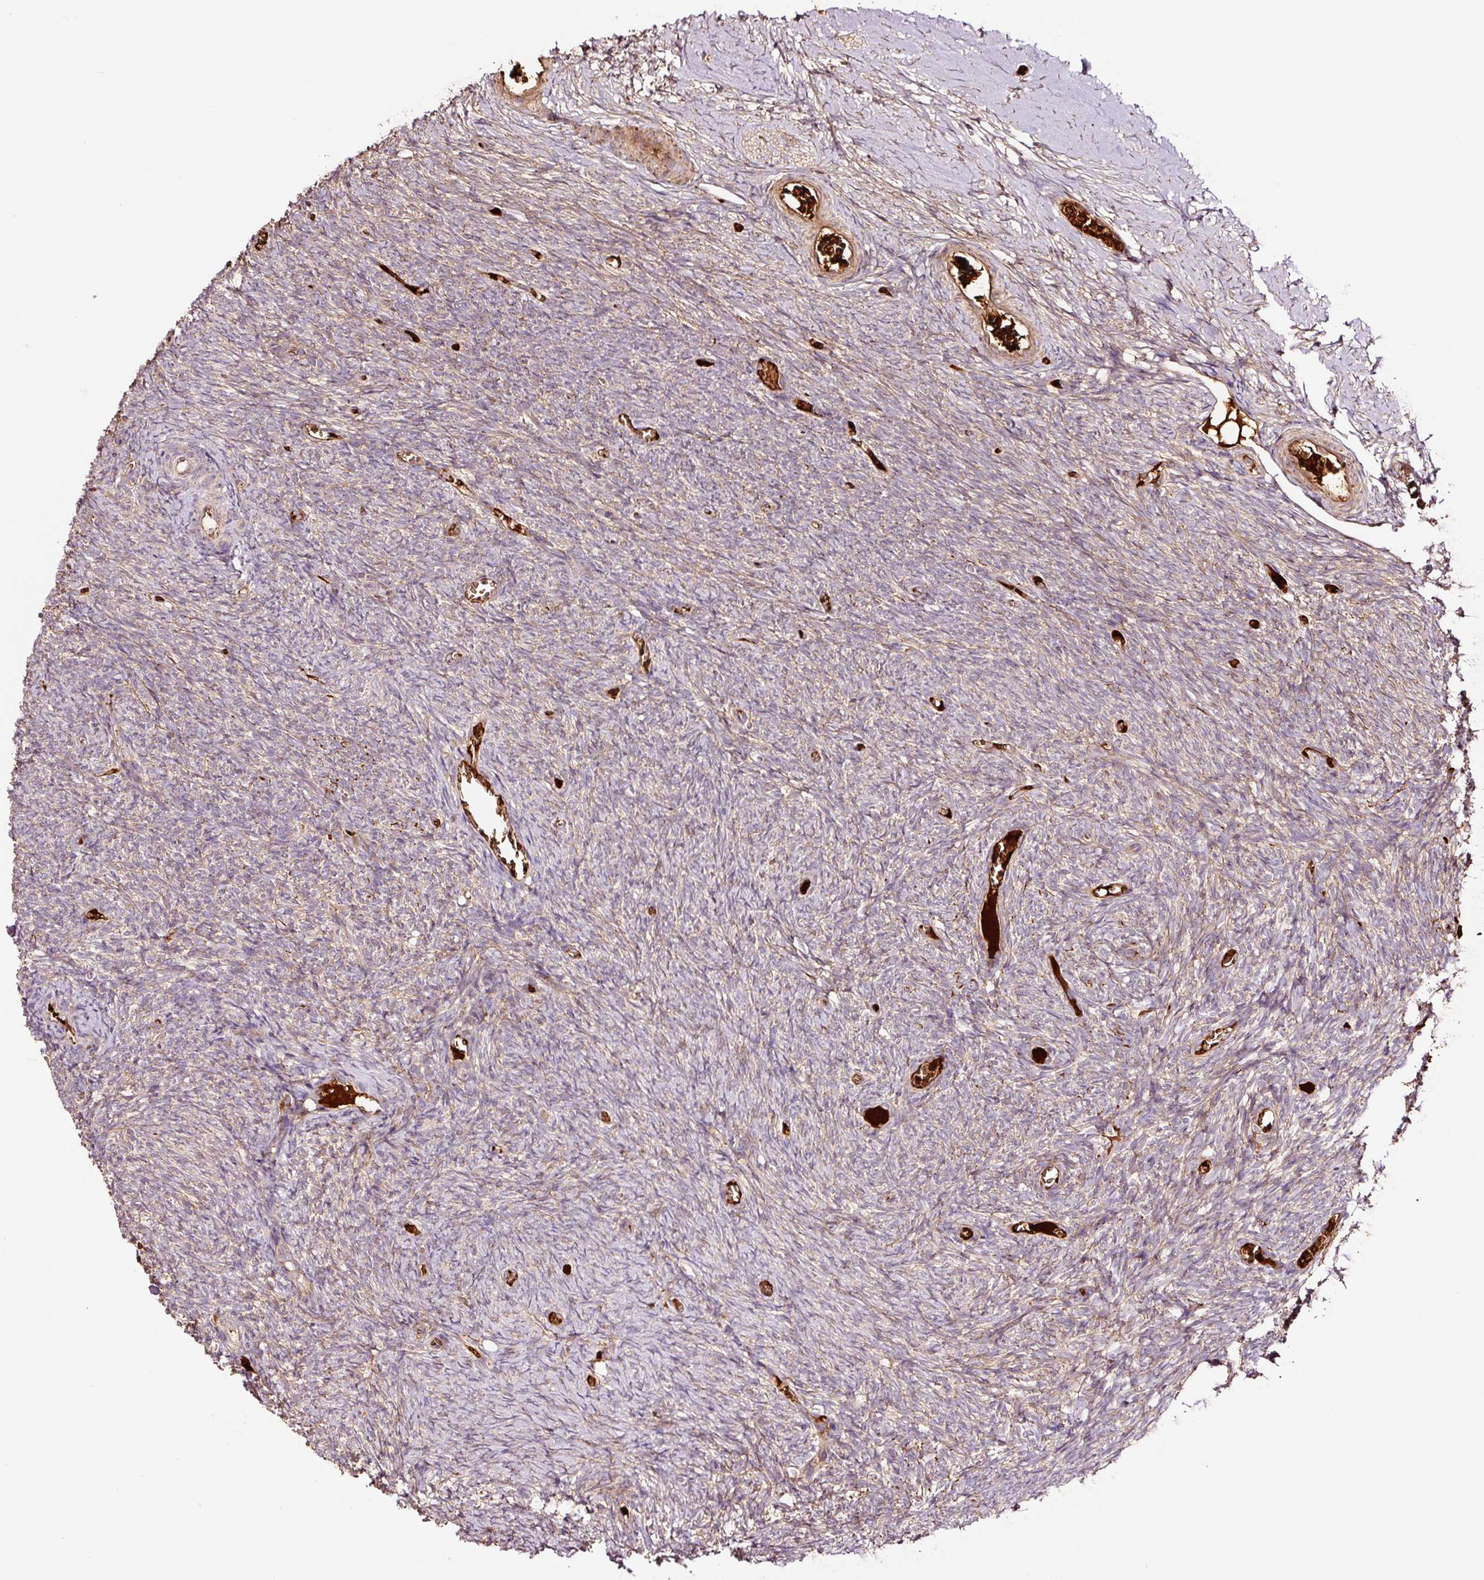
{"staining": {"intensity": "strong", "quantity": "<25%", "location": "cytoplasmic/membranous"}, "tissue": "ovary", "cell_type": "Ovarian stroma cells", "image_type": "normal", "snomed": [{"axis": "morphology", "description": "Normal tissue, NOS"}, {"axis": "topography", "description": "Ovary"}], "caption": "This micrograph shows normal ovary stained with immunohistochemistry to label a protein in brown. The cytoplasmic/membranous of ovarian stroma cells show strong positivity for the protein. Nuclei are counter-stained blue.", "gene": "PGLYRP2", "patient": {"sex": "female", "age": 39}}